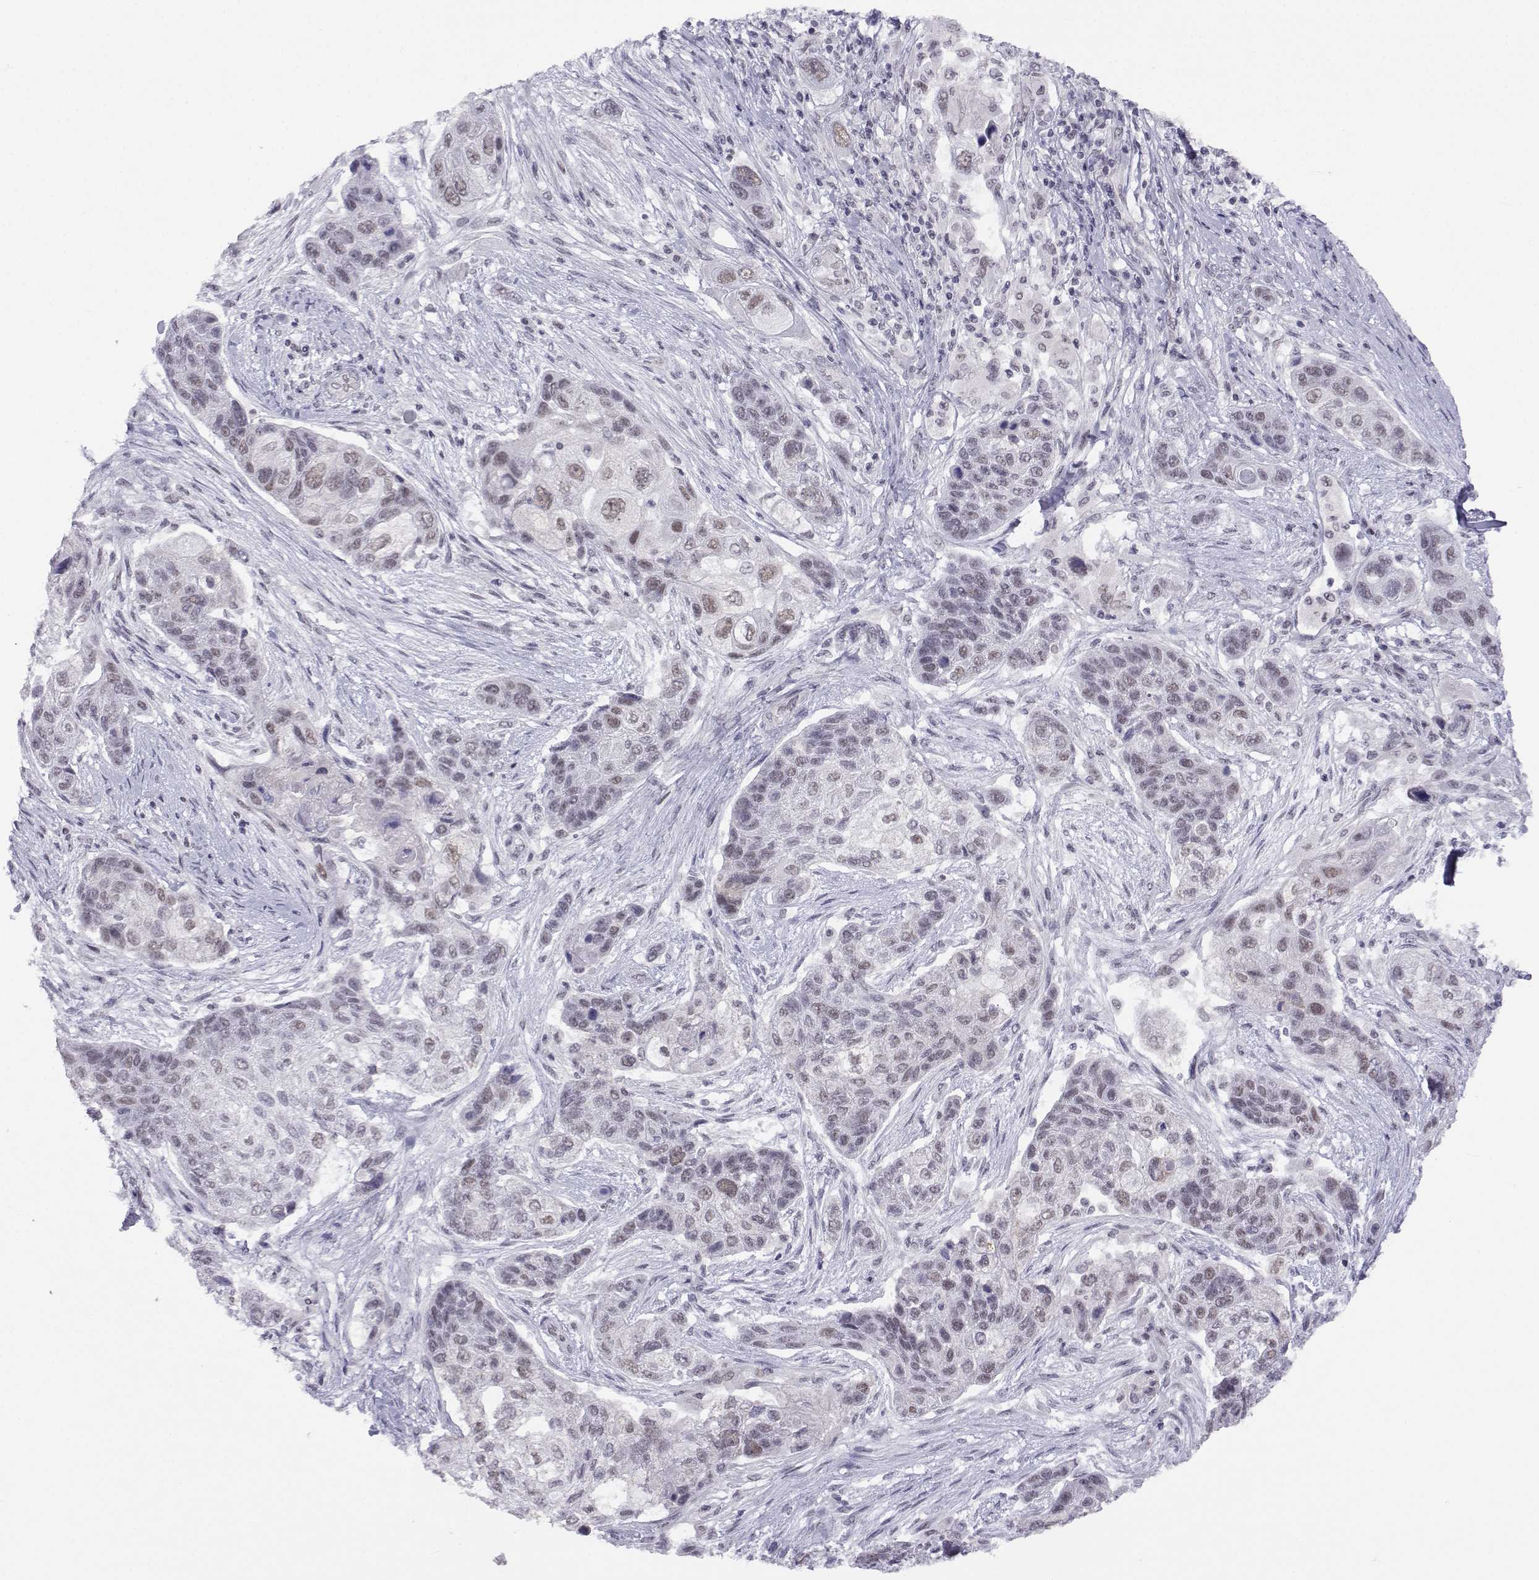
{"staining": {"intensity": "weak", "quantity": "25%-75%", "location": "nuclear"}, "tissue": "lung cancer", "cell_type": "Tumor cells", "image_type": "cancer", "snomed": [{"axis": "morphology", "description": "Squamous cell carcinoma, NOS"}, {"axis": "topography", "description": "Lung"}], "caption": "Approximately 25%-75% of tumor cells in lung cancer reveal weak nuclear protein positivity as visualized by brown immunohistochemical staining.", "gene": "MED26", "patient": {"sex": "male", "age": 69}}